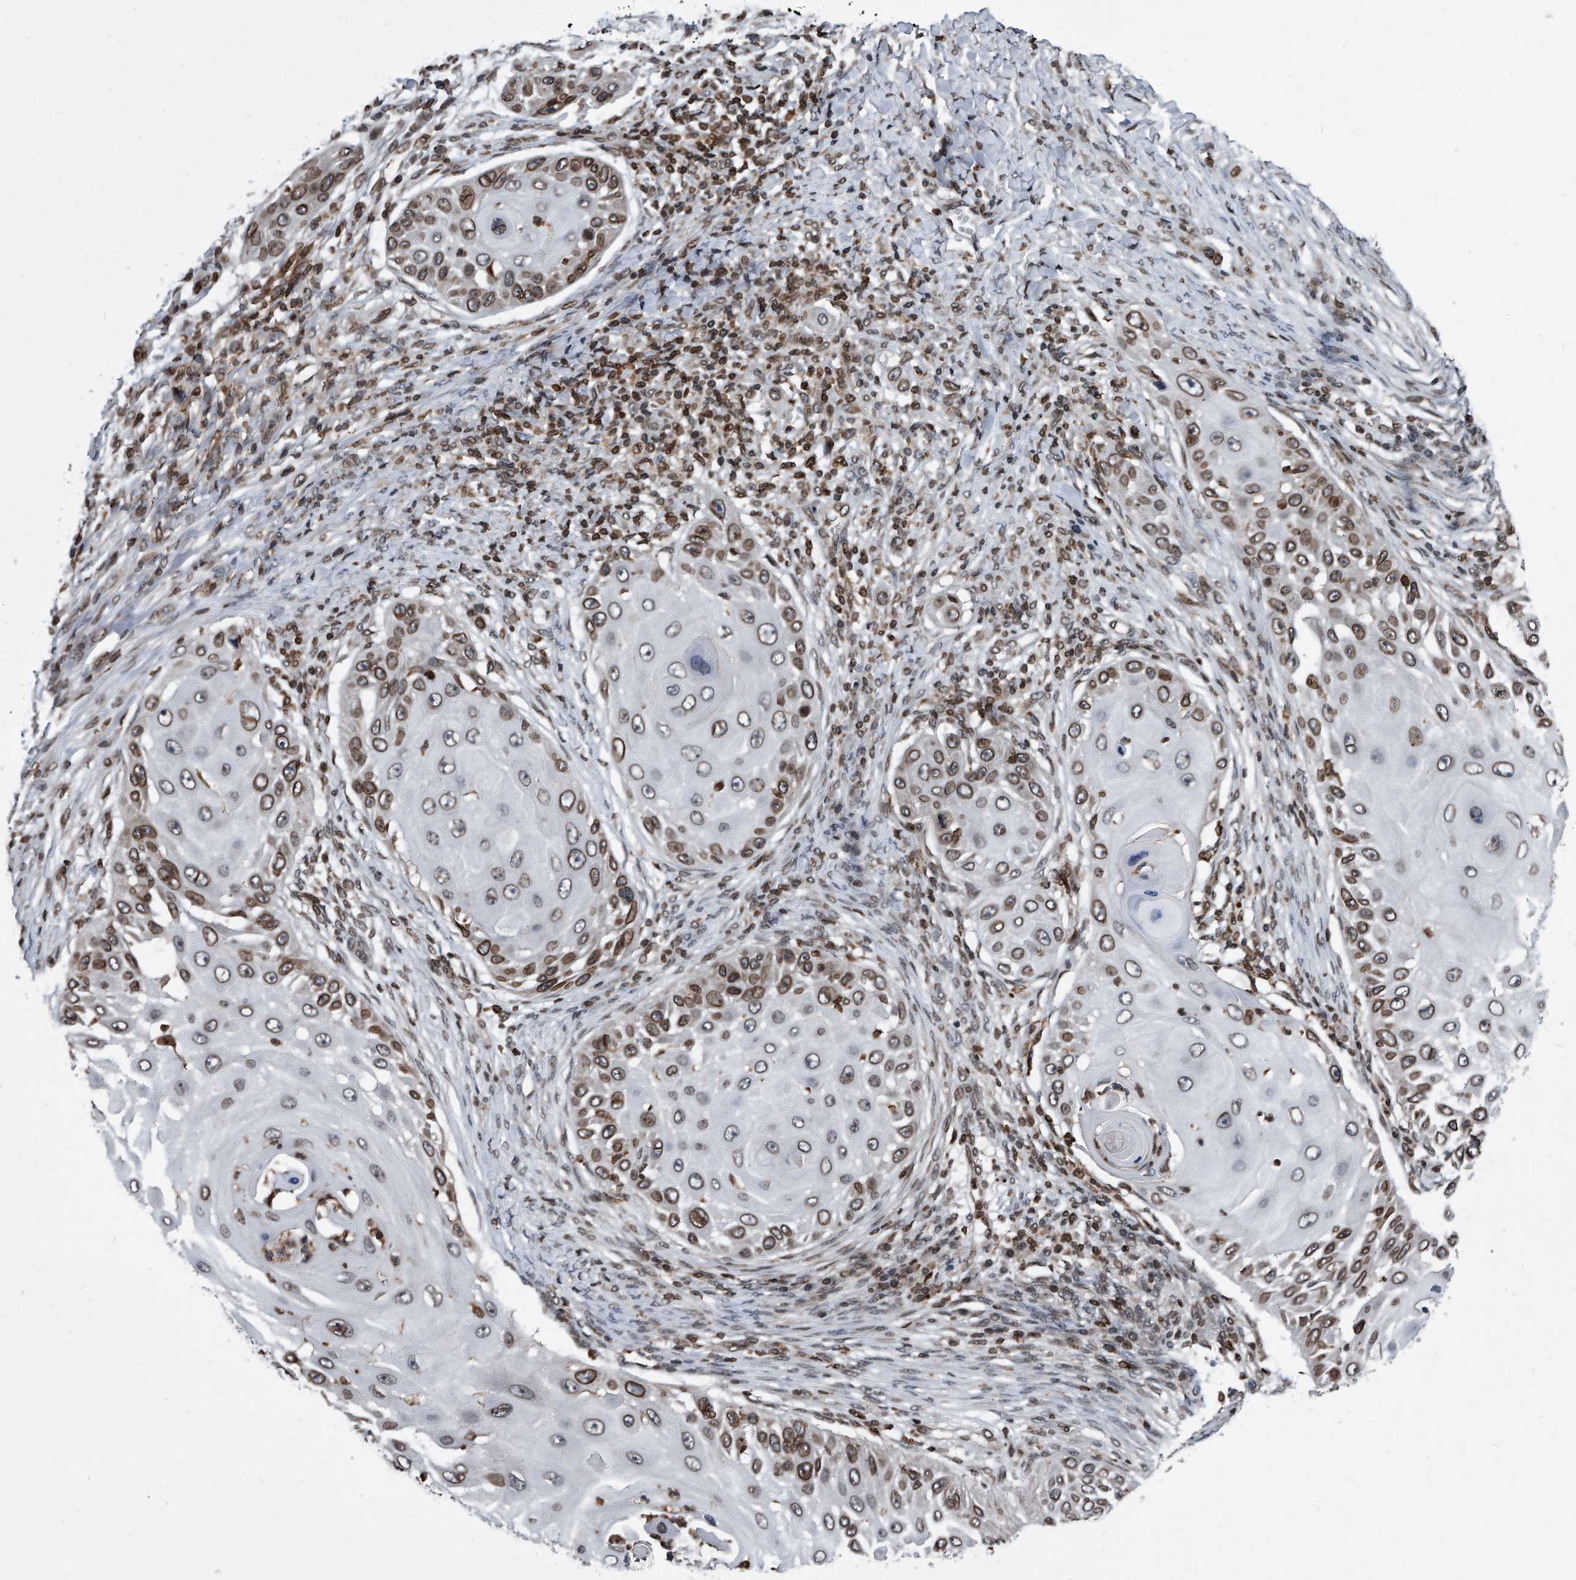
{"staining": {"intensity": "moderate", "quantity": ">75%", "location": "cytoplasmic/membranous,nuclear"}, "tissue": "skin cancer", "cell_type": "Tumor cells", "image_type": "cancer", "snomed": [{"axis": "morphology", "description": "Squamous cell carcinoma, NOS"}, {"axis": "topography", "description": "Skin"}], "caption": "Tumor cells exhibit medium levels of moderate cytoplasmic/membranous and nuclear positivity in approximately >75% of cells in skin cancer (squamous cell carcinoma).", "gene": "PHF20", "patient": {"sex": "female", "age": 44}}